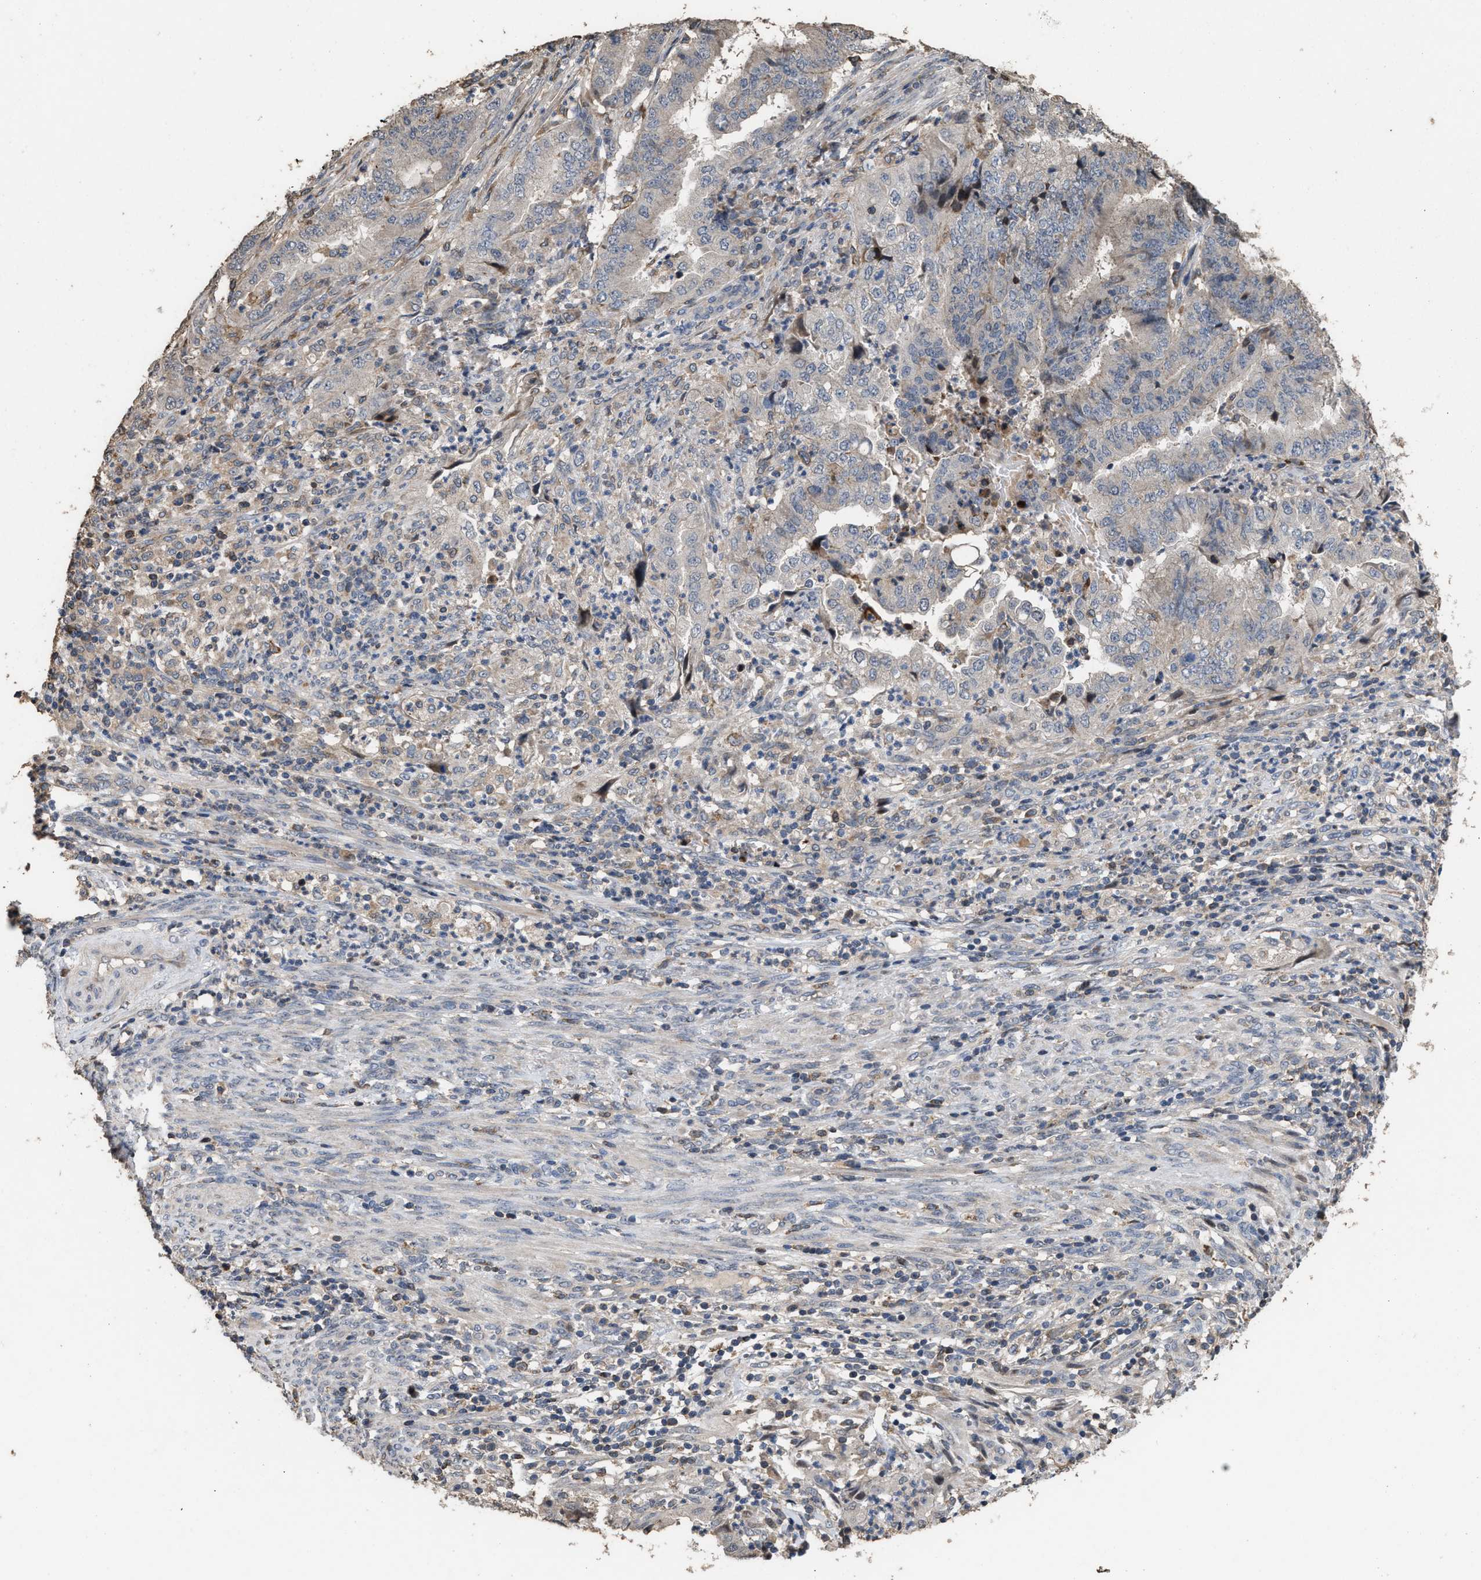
{"staining": {"intensity": "negative", "quantity": "none", "location": "none"}, "tissue": "endometrial cancer", "cell_type": "Tumor cells", "image_type": "cancer", "snomed": [{"axis": "morphology", "description": "Adenocarcinoma, NOS"}, {"axis": "topography", "description": "Endometrium"}], "caption": "IHC image of human adenocarcinoma (endometrial) stained for a protein (brown), which displays no expression in tumor cells. (Stains: DAB IHC with hematoxylin counter stain, Microscopy: brightfield microscopy at high magnification).", "gene": "TDRKH", "patient": {"sex": "female", "age": 51}}